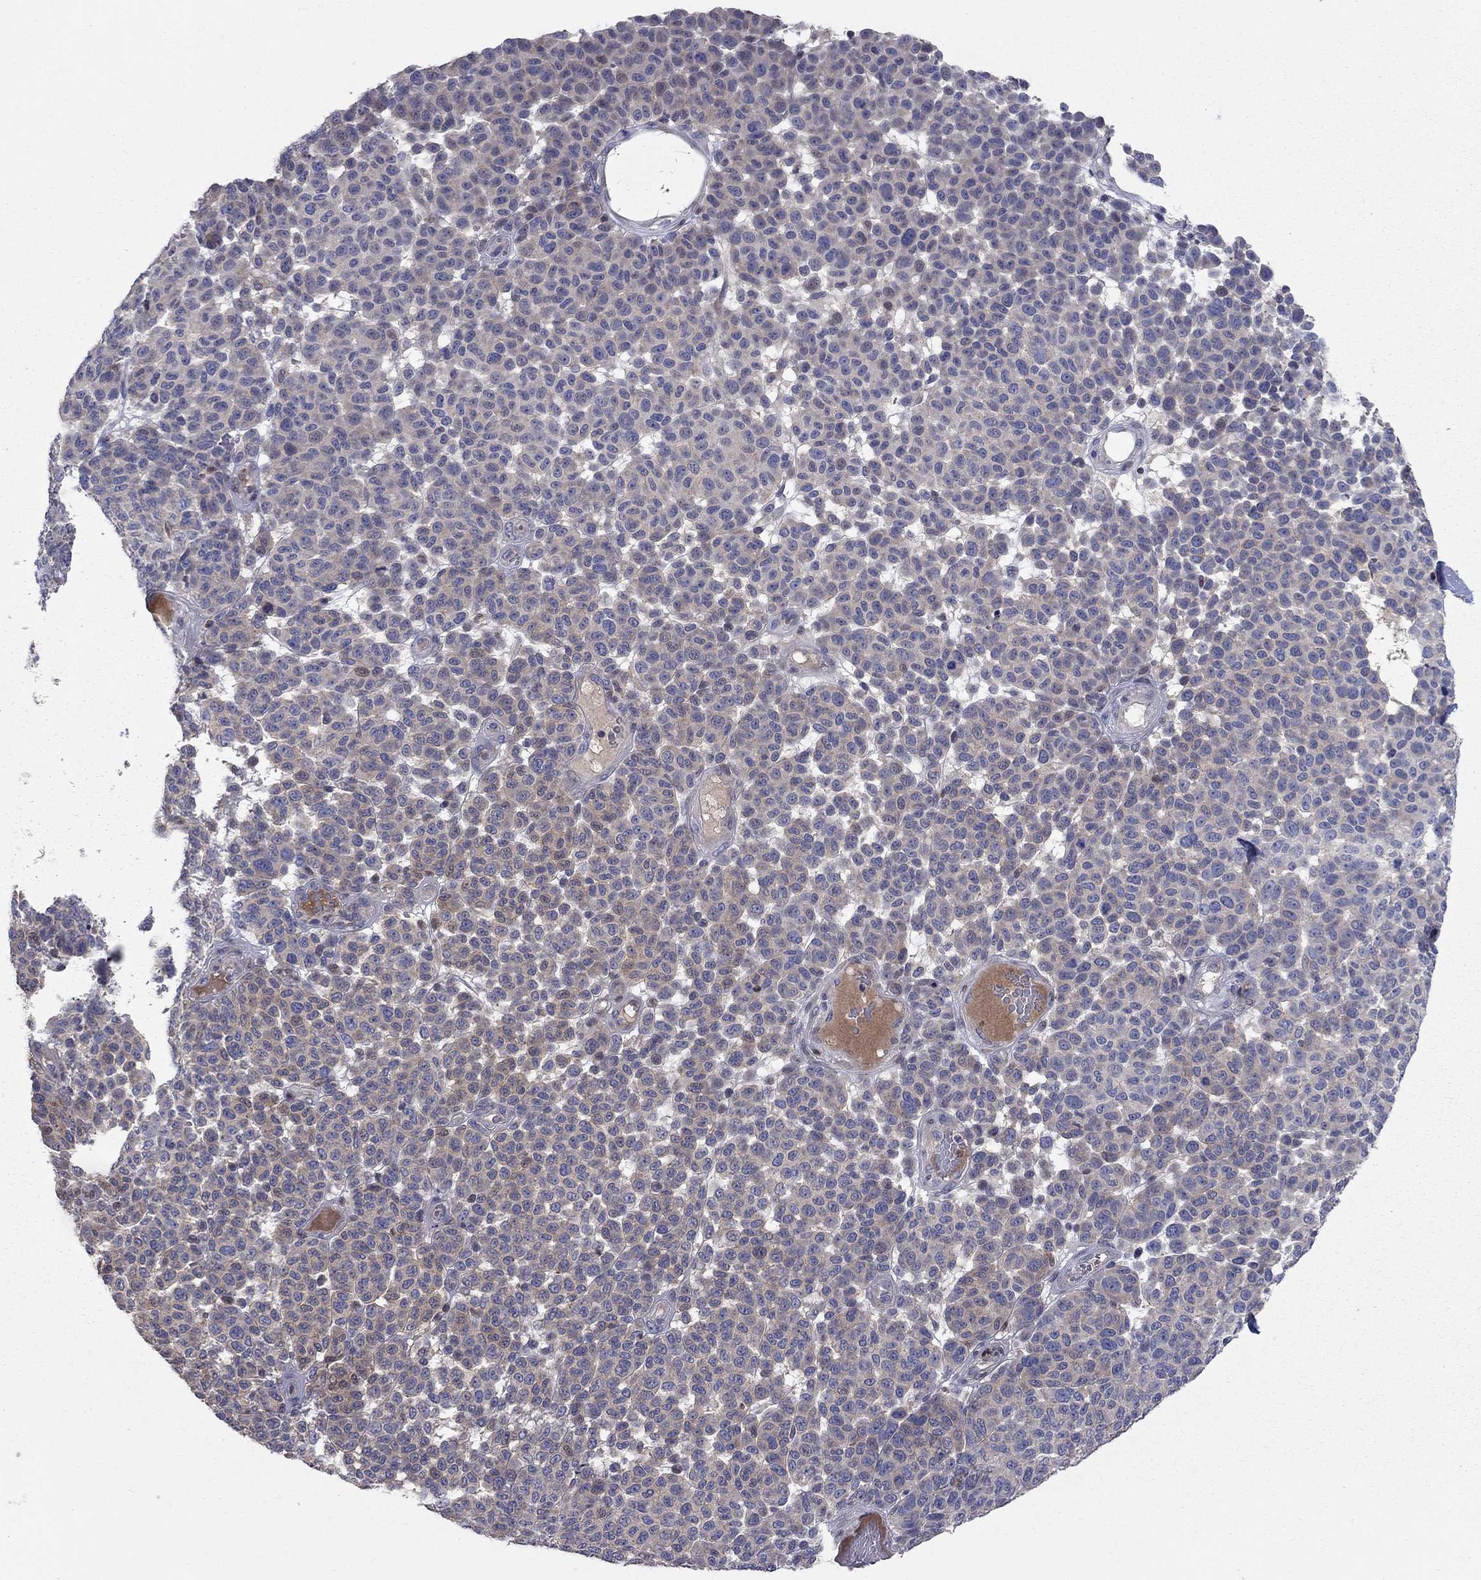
{"staining": {"intensity": "weak", "quantity": "<25%", "location": "cytoplasmic/membranous"}, "tissue": "melanoma", "cell_type": "Tumor cells", "image_type": "cancer", "snomed": [{"axis": "morphology", "description": "Malignant melanoma, NOS"}, {"axis": "topography", "description": "Skin"}], "caption": "This is an IHC image of human malignant melanoma. There is no staining in tumor cells.", "gene": "ERN2", "patient": {"sex": "male", "age": 59}}